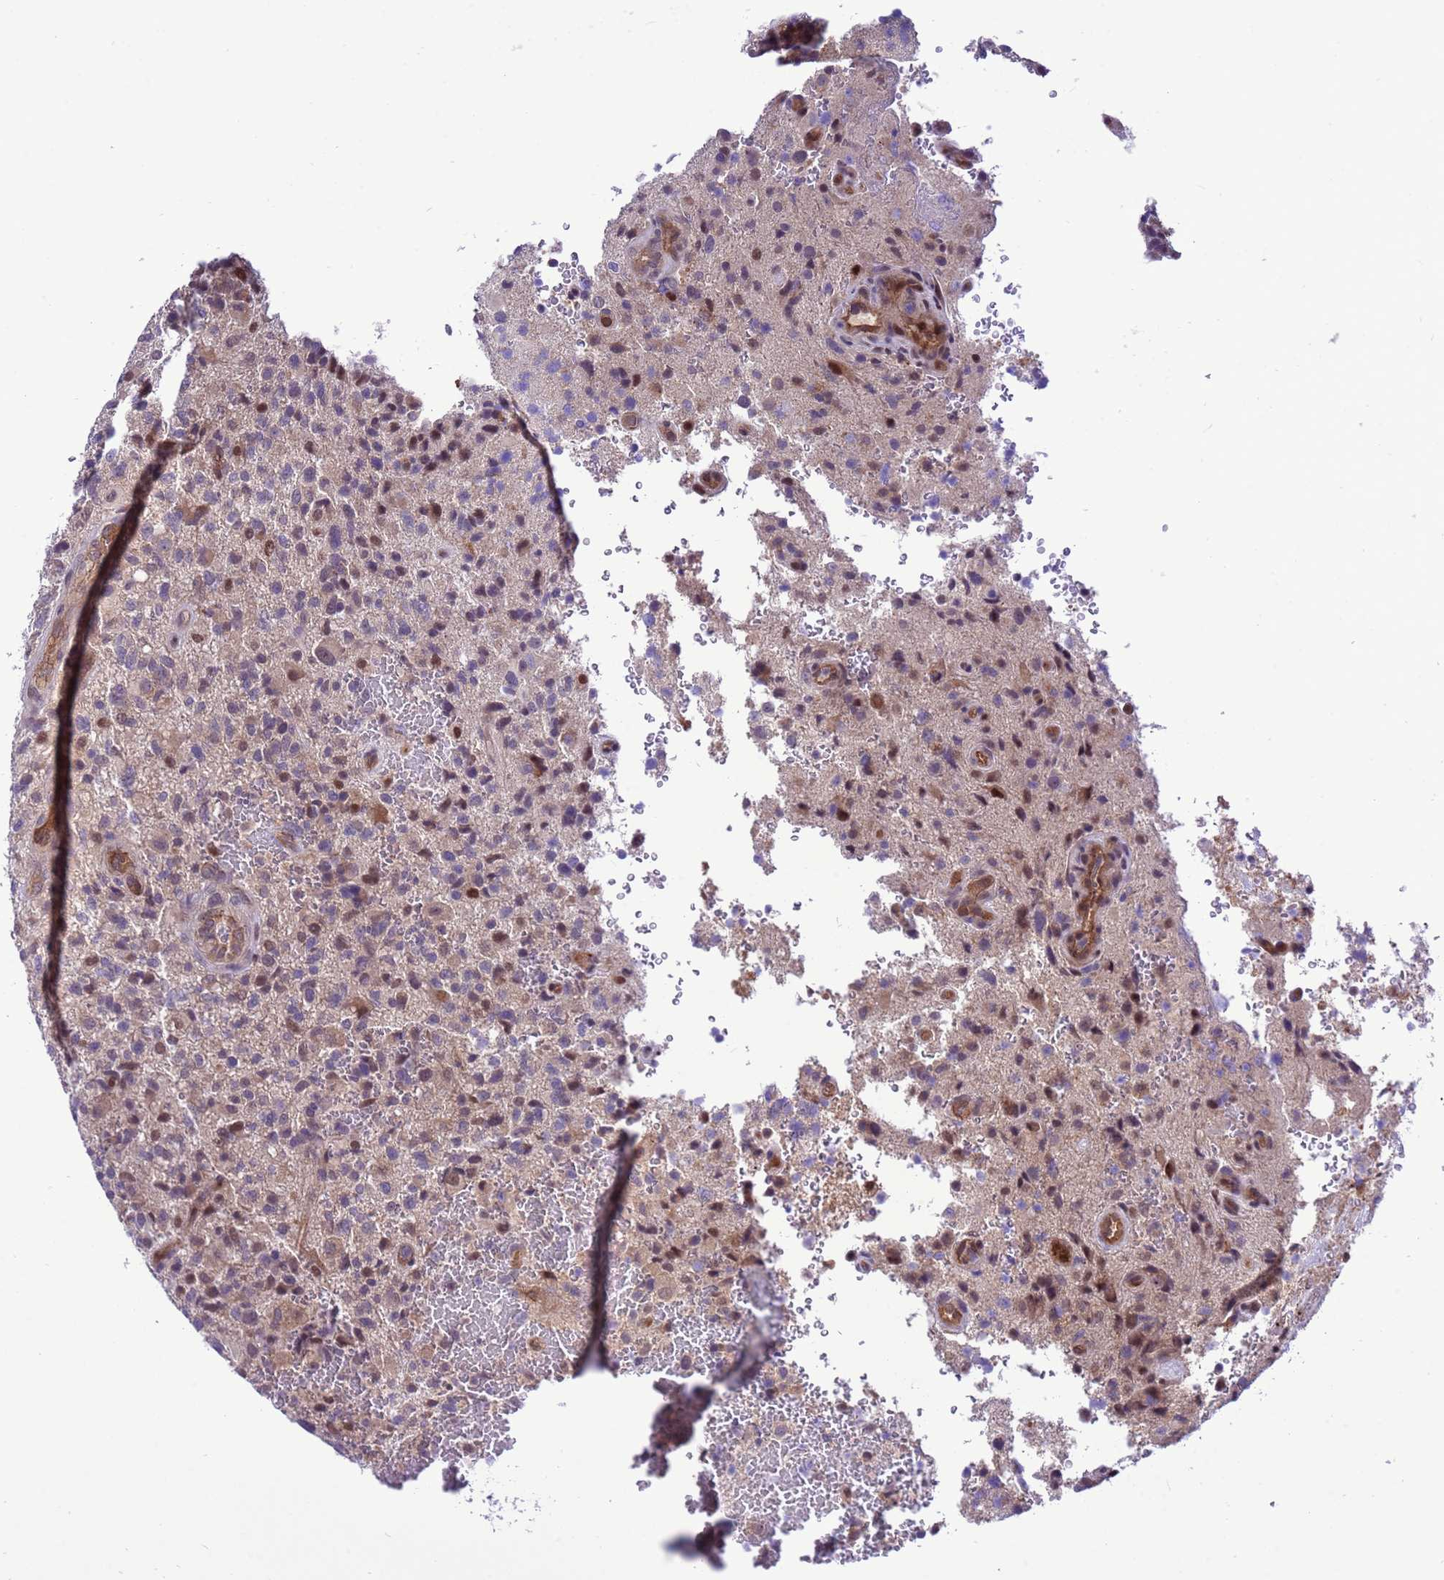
{"staining": {"intensity": "moderate", "quantity": "<25%", "location": "nuclear"}, "tissue": "glioma", "cell_type": "Tumor cells", "image_type": "cancer", "snomed": [{"axis": "morphology", "description": "Glioma, malignant, High grade"}, {"axis": "topography", "description": "Brain"}], "caption": "Glioma stained with a brown dye shows moderate nuclear positive expression in approximately <25% of tumor cells.", "gene": "RASD1", "patient": {"sex": "male", "age": 47}}